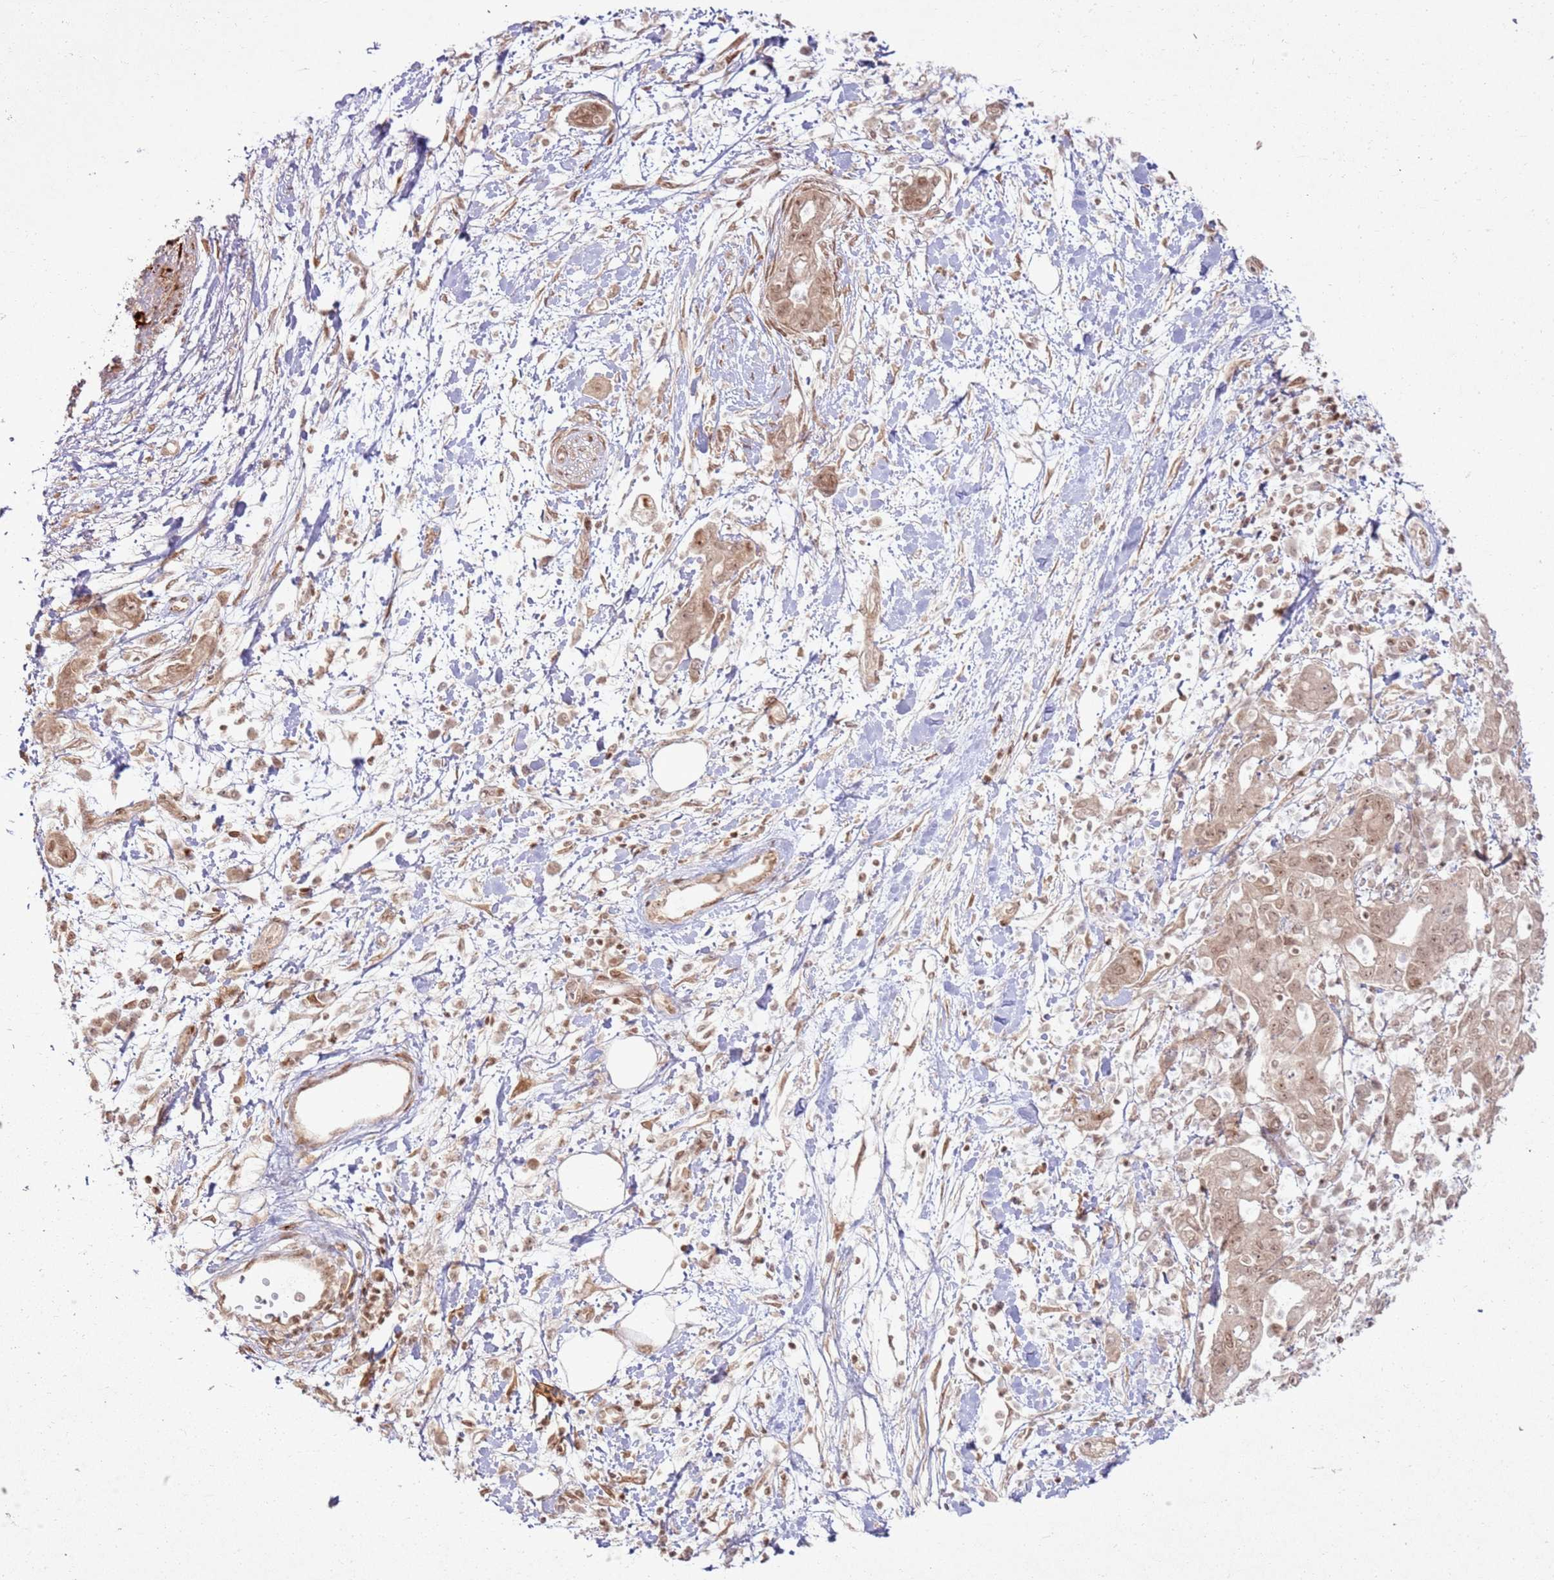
{"staining": {"intensity": "moderate", "quantity": ">75%", "location": "nuclear"}, "tissue": "pancreatic cancer", "cell_type": "Tumor cells", "image_type": "cancer", "snomed": [{"axis": "morphology", "description": "Adenocarcinoma, NOS"}, {"axis": "topography", "description": "Pancreas"}], "caption": "Pancreatic adenocarcinoma stained for a protein shows moderate nuclear positivity in tumor cells.", "gene": "KLHL36", "patient": {"sex": "female", "age": 73}}